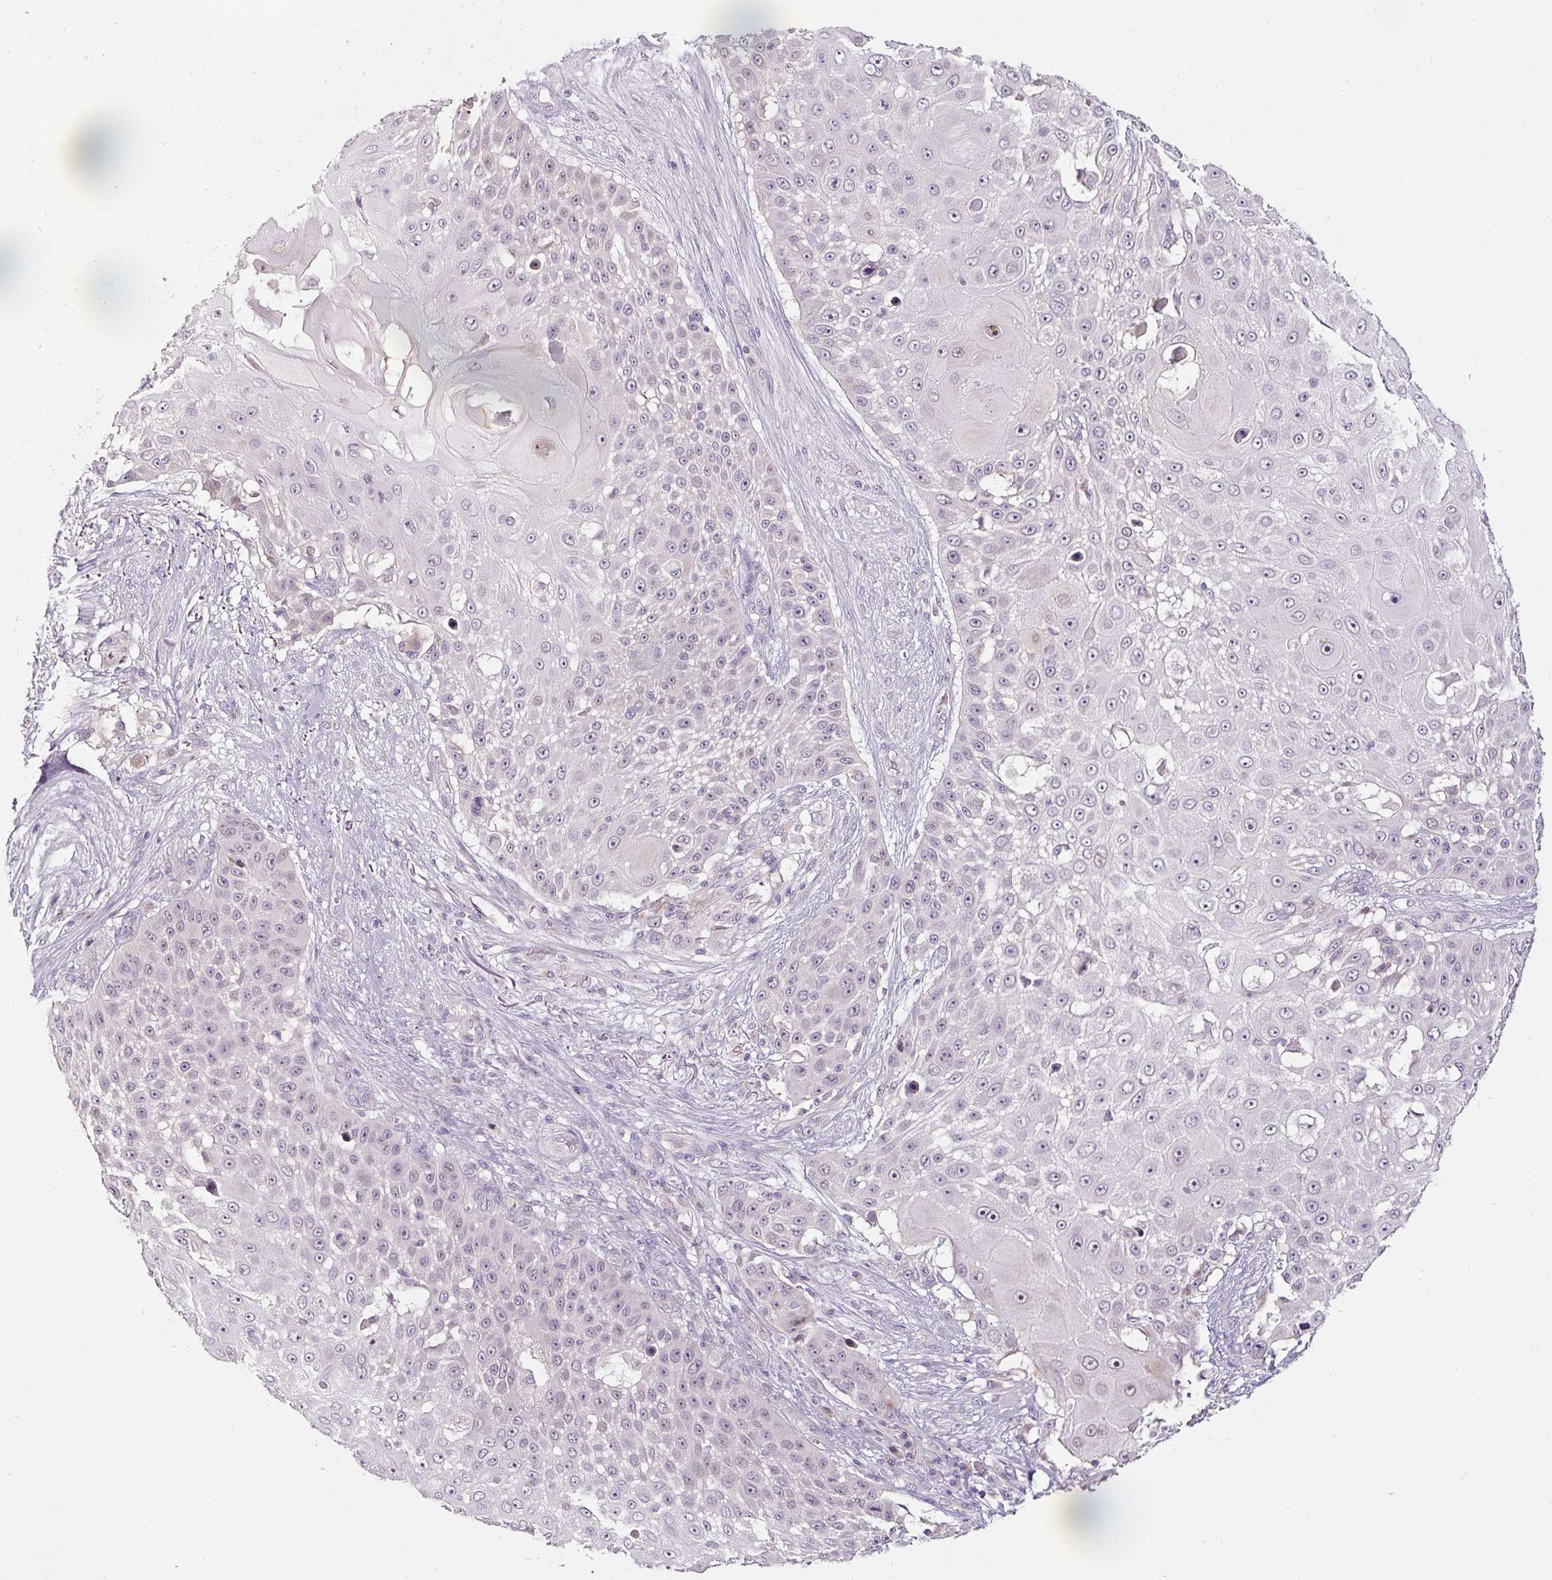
{"staining": {"intensity": "negative", "quantity": "none", "location": "none"}, "tissue": "skin cancer", "cell_type": "Tumor cells", "image_type": "cancer", "snomed": [{"axis": "morphology", "description": "Squamous cell carcinoma, NOS"}, {"axis": "topography", "description": "Skin"}], "caption": "DAB (3,3'-diaminobenzidine) immunohistochemical staining of squamous cell carcinoma (skin) demonstrates no significant staining in tumor cells. (Brightfield microscopy of DAB (3,3'-diaminobenzidine) IHC at high magnification).", "gene": "HPS4", "patient": {"sex": "female", "age": 86}}